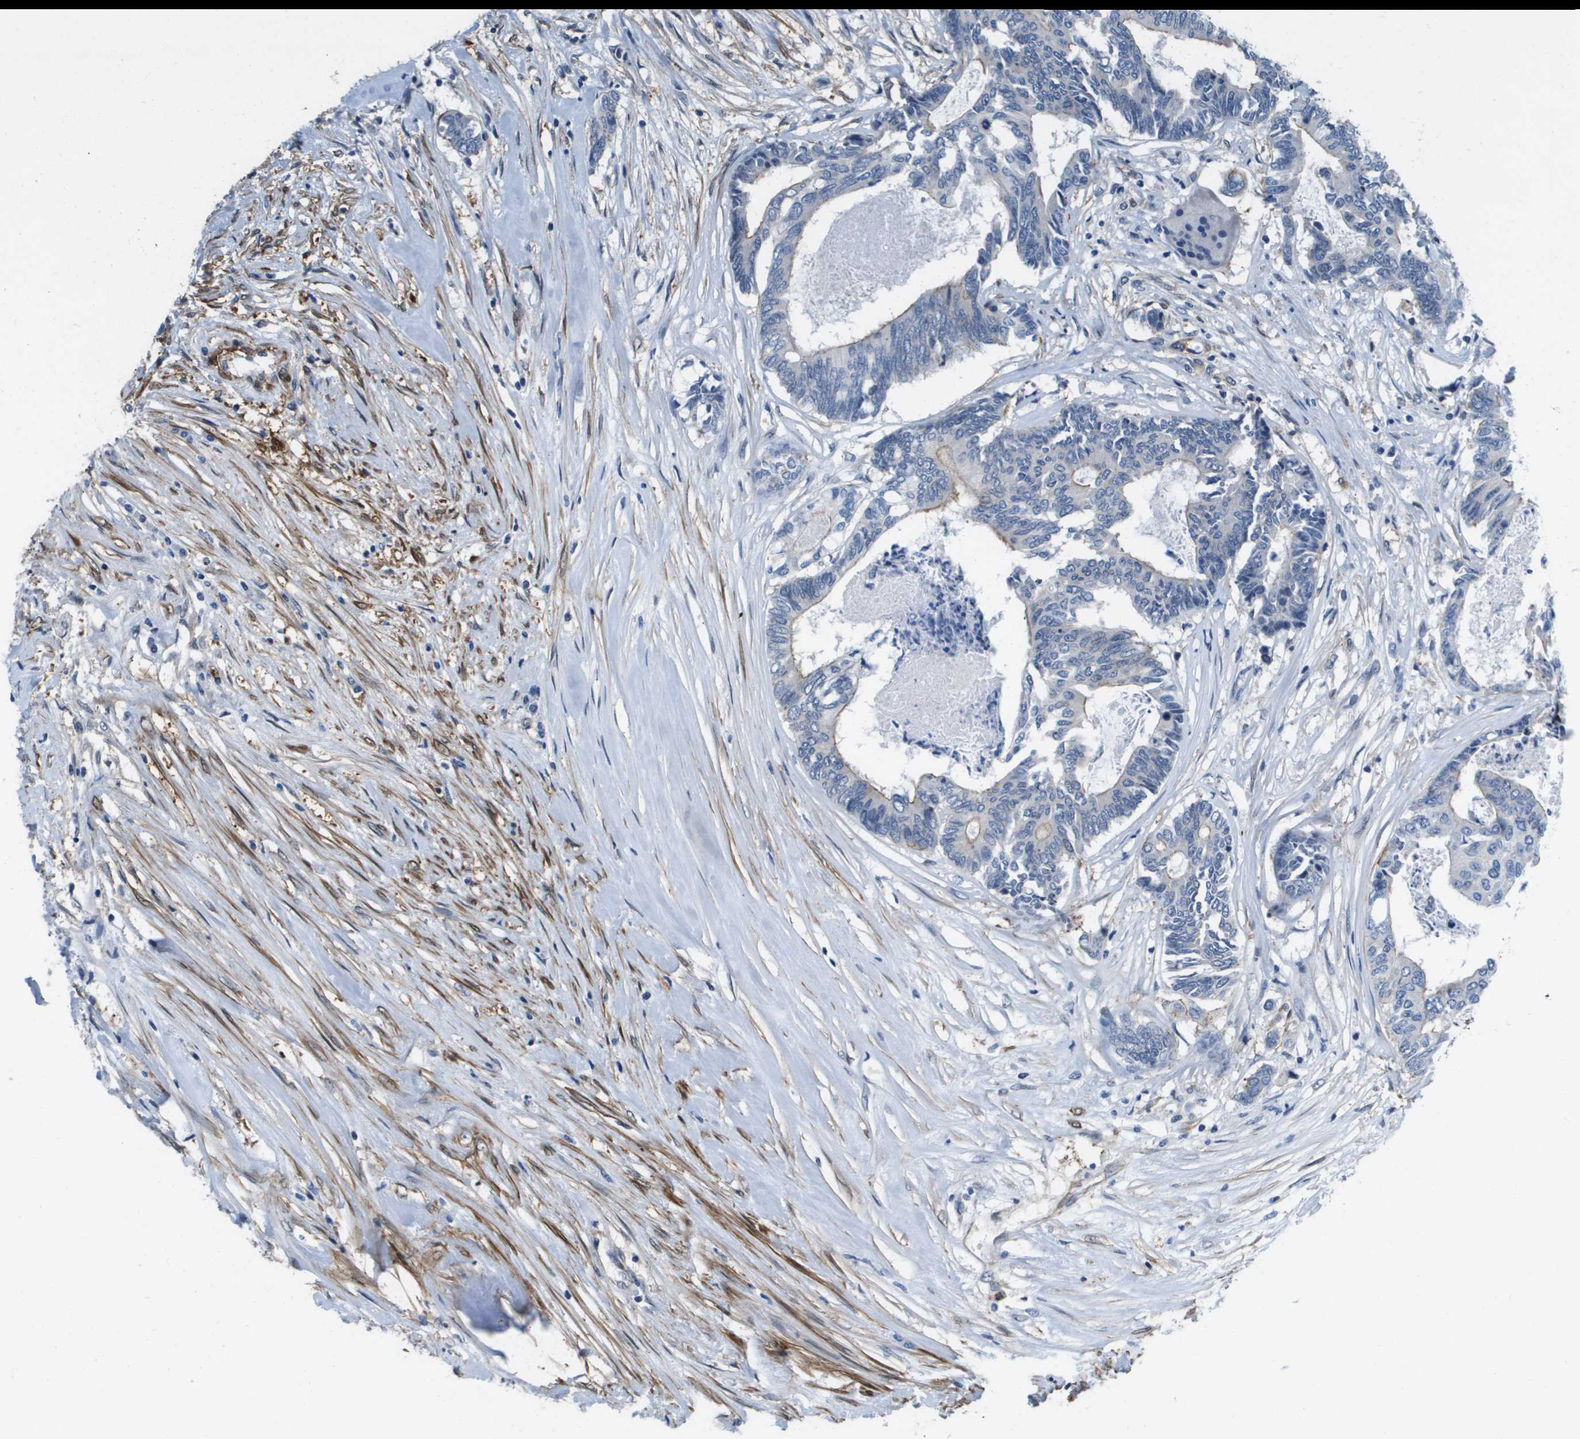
{"staining": {"intensity": "weak", "quantity": "<25%", "location": "cytoplasmic/membranous"}, "tissue": "colorectal cancer", "cell_type": "Tumor cells", "image_type": "cancer", "snomed": [{"axis": "morphology", "description": "Adenocarcinoma, NOS"}, {"axis": "topography", "description": "Rectum"}], "caption": "IHC photomicrograph of colorectal adenocarcinoma stained for a protein (brown), which reveals no positivity in tumor cells. (DAB immunohistochemistry, high magnification).", "gene": "LPP", "patient": {"sex": "male", "age": 63}}